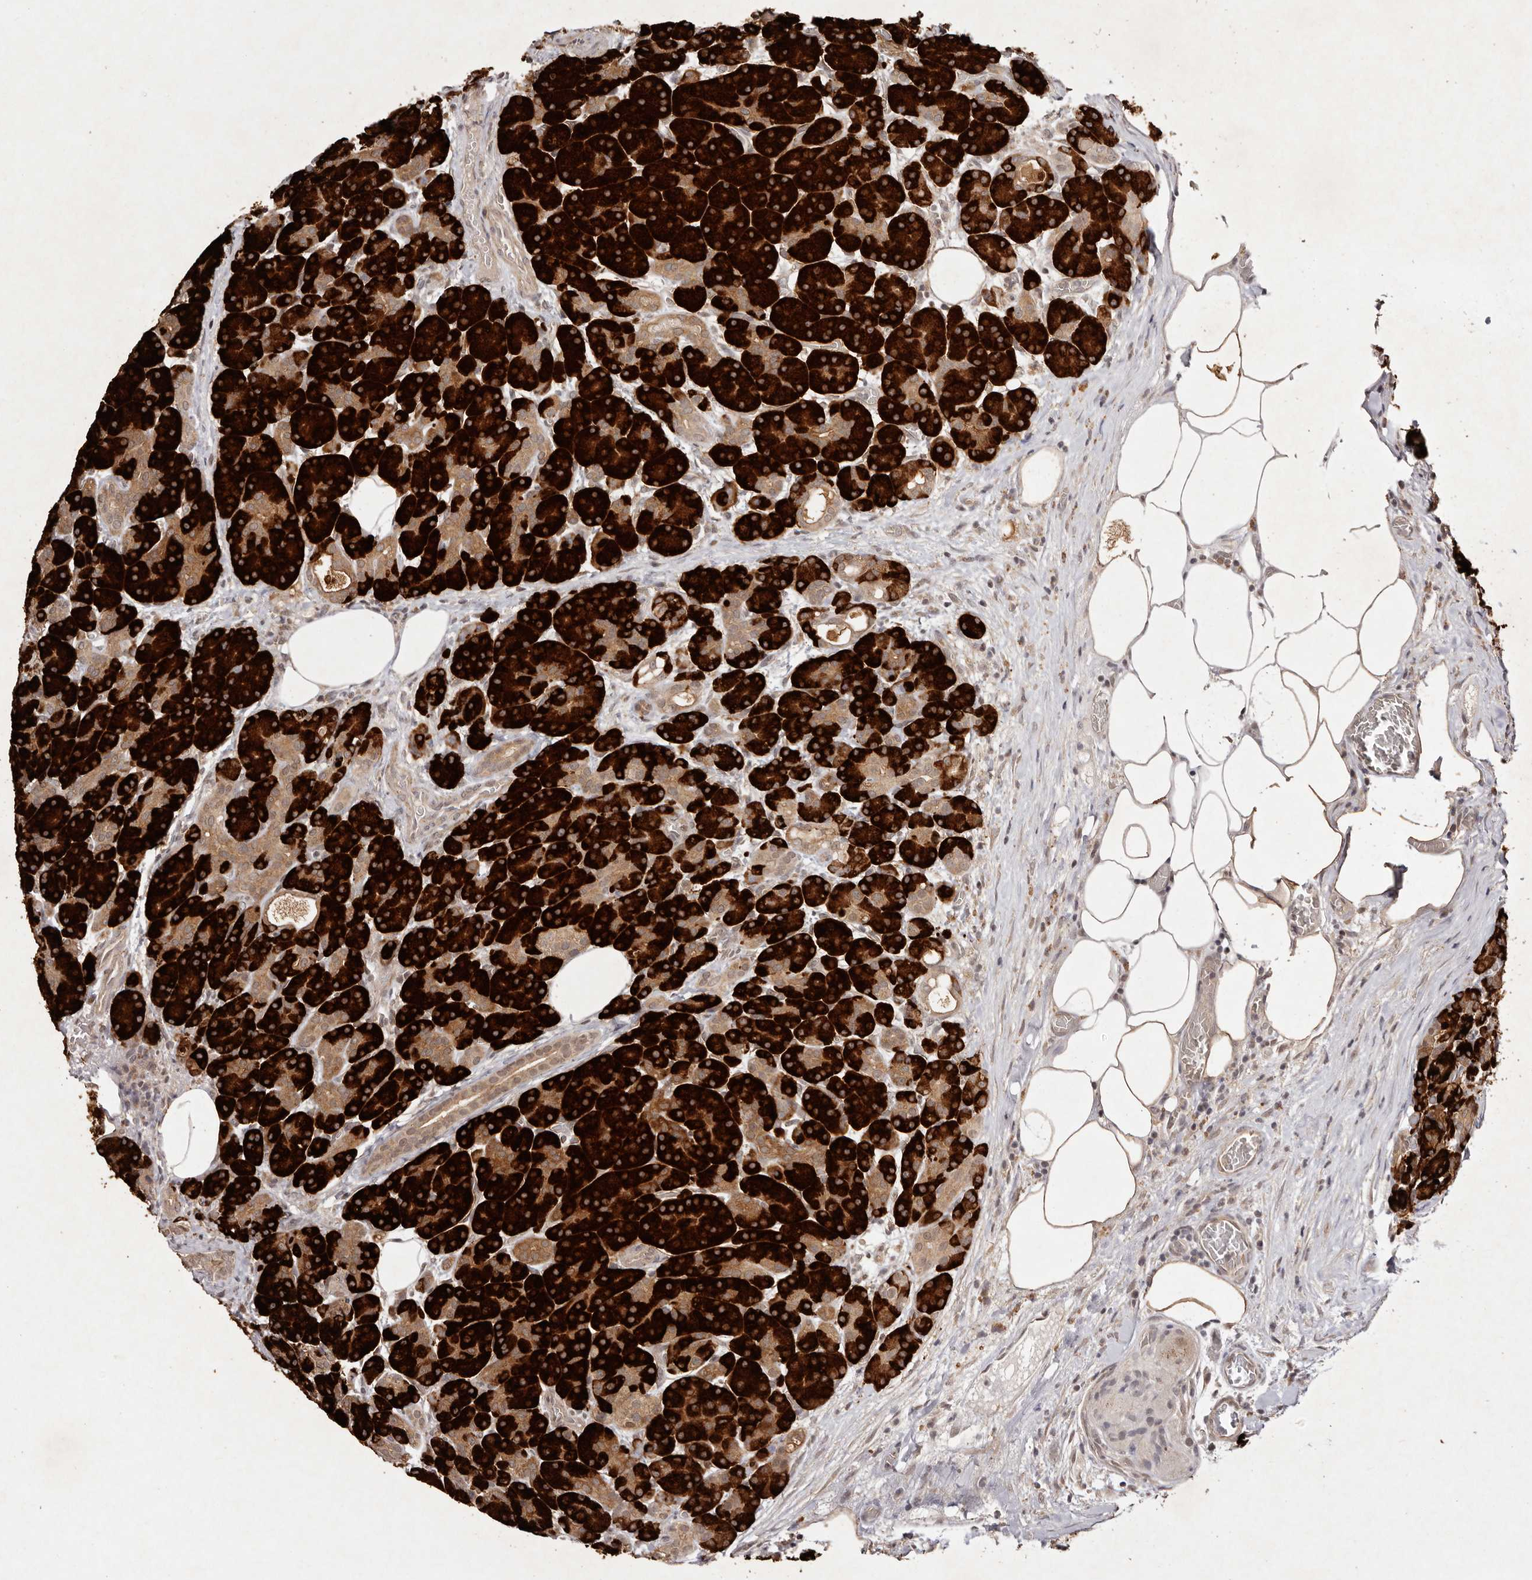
{"staining": {"intensity": "strong", "quantity": ">75%", "location": "cytoplasmic/membranous"}, "tissue": "pancreas", "cell_type": "Exocrine glandular cells", "image_type": "normal", "snomed": [{"axis": "morphology", "description": "Normal tissue, NOS"}, {"axis": "topography", "description": "Pancreas"}], "caption": "Protein analysis of unremarkable pancreas displays strong cytoplasmic/membranous positivity in approximately >75% of exocrine glandular cells.", "gene": "BUD31", "patient": {"sex": "male", "age": 63}}